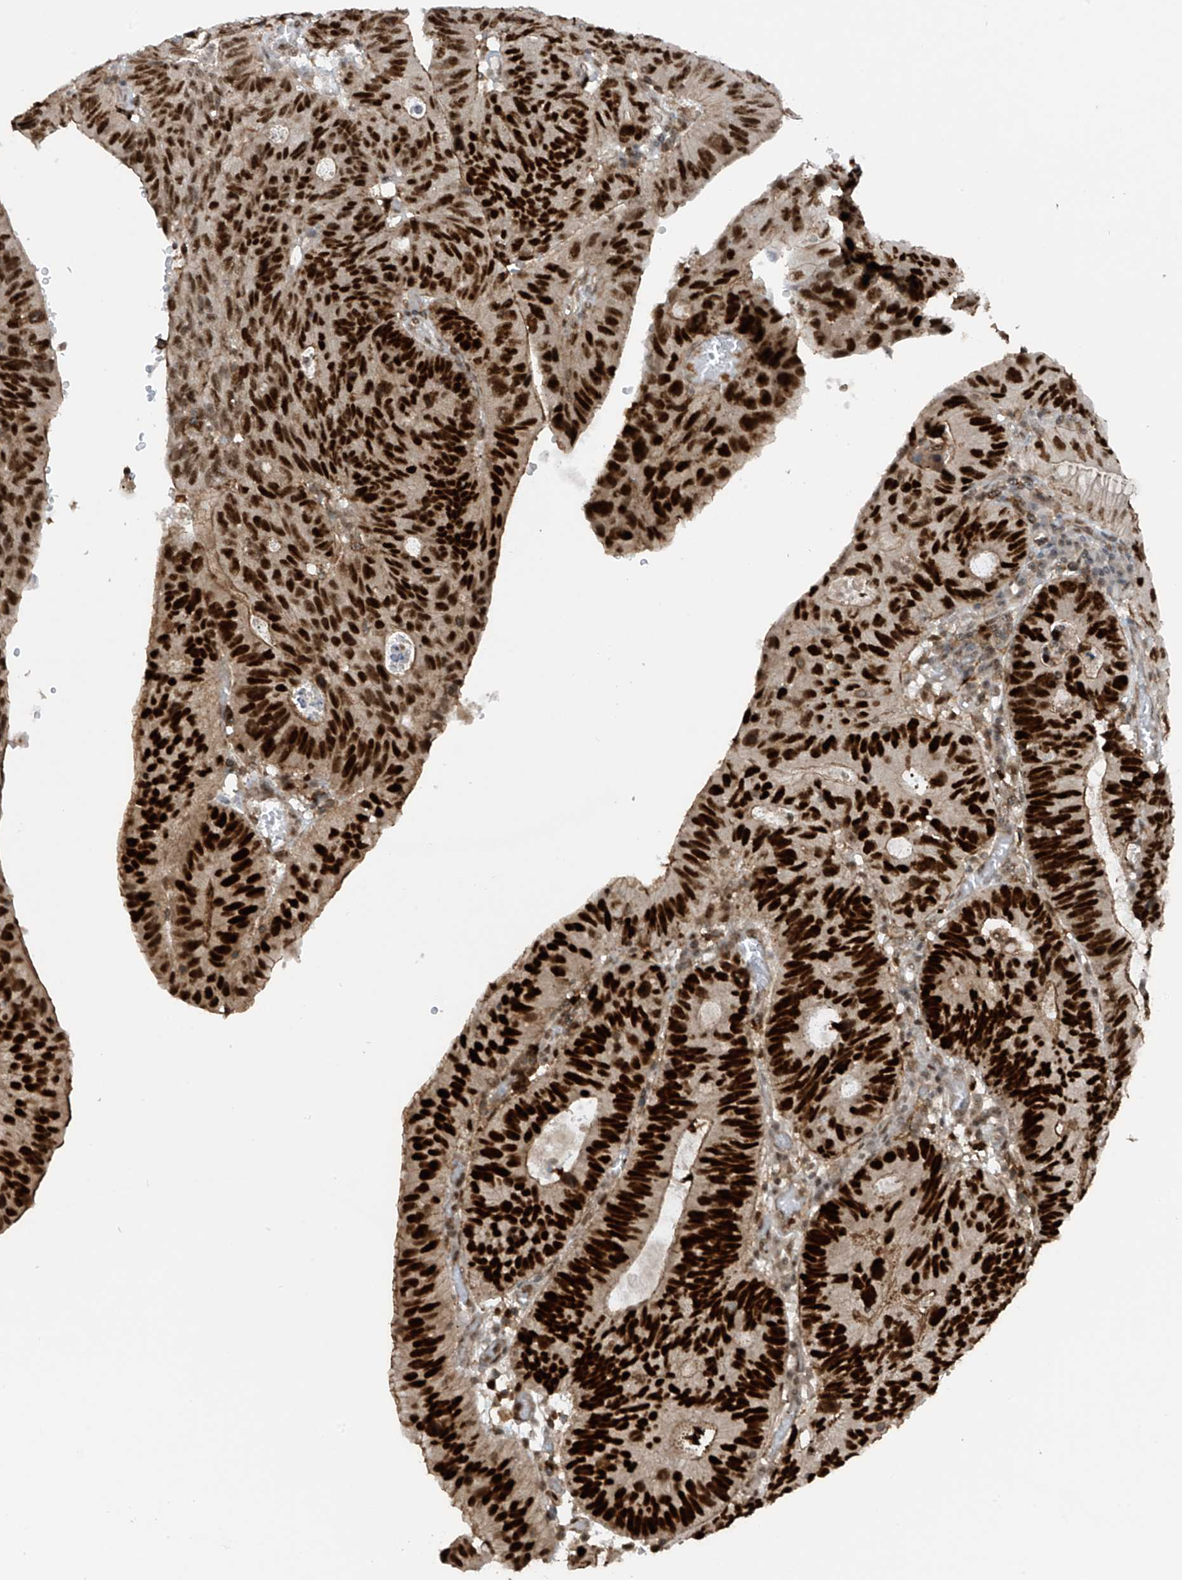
{"staining": {"intensity": "strong", "quantity": ">75%", "location": "nuclear"}, "tissue": "stomach cancer", "cell_type": "Tumor cells", "image_type": "cancer", "snomed": [{"axis": "morphology", "description": "Adenocarcinoma, NOS"}, {"axis": "topography", "description": "Stomach"}], "caption": "A photomicrograph showing strong nuclear expression in approximately >75% of tumor cells in adenocarcinoma (stomach), as visualized by brown immunohistochemical staining.", "gene": "REPIN1", "patient": {"sex": "male", "age": 59}}